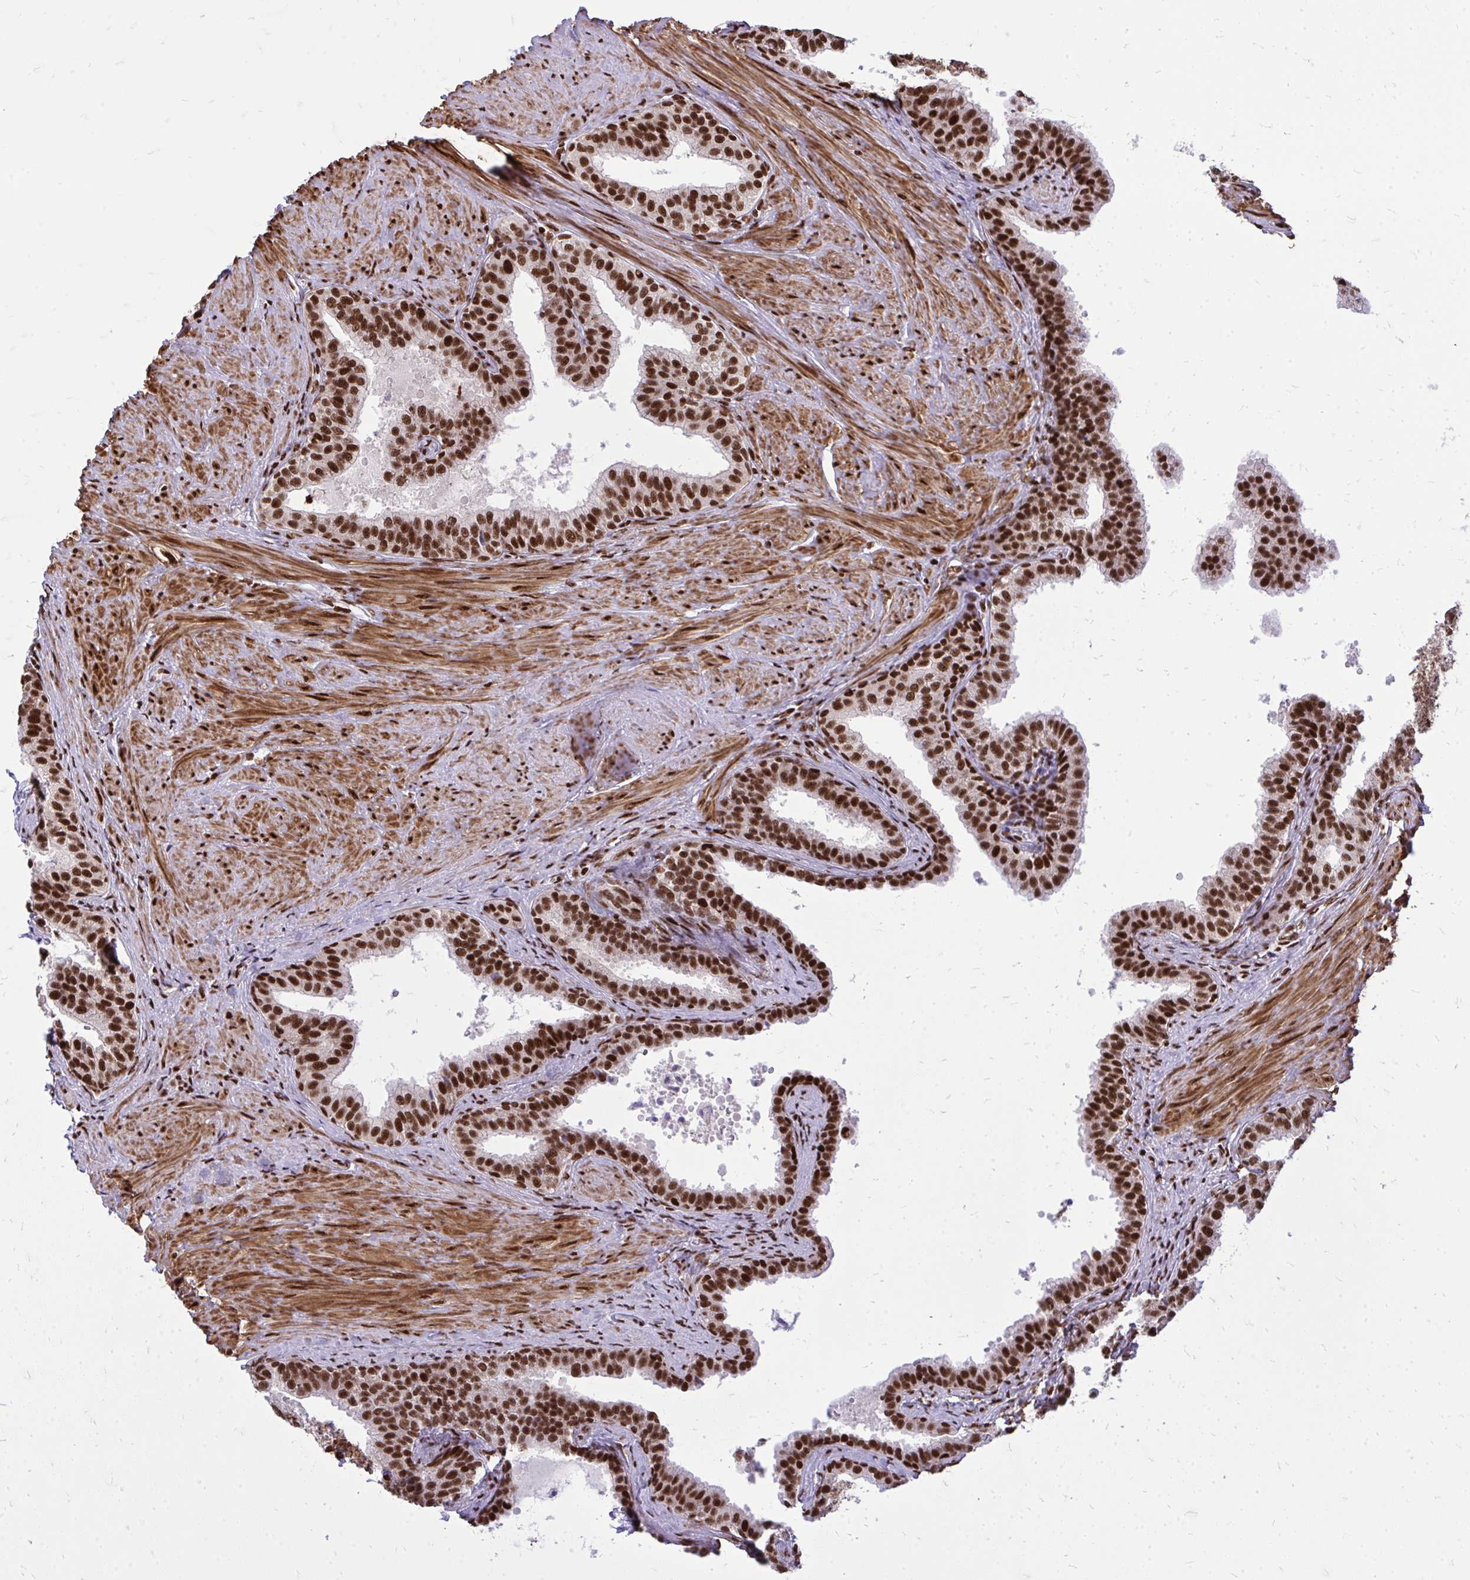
{"staining": {"intensity": "strong", "quantity": ">75%", "location": "nuclear"}, "tissue": "prostate", "cell_type": "Glandular cells", "image_type": "normal", "snomed": [{"axis": "morphology", "description": "Normal tissue, NOS"}, {"axis": "topography", "description": "Prostate"}, {"axis": "topography", "description": "Peripheral nerve tissue"}], "caption": "Immunohistochemistry of normal human prostate exhibits high levels of strong nuclear positivity in approximately >75% of glandular cells. (DAB = brown stain, brightfield microscopy at high magnification).", "gene": "TBL1Y", "patient": {"sex": "male", "age": 55}}